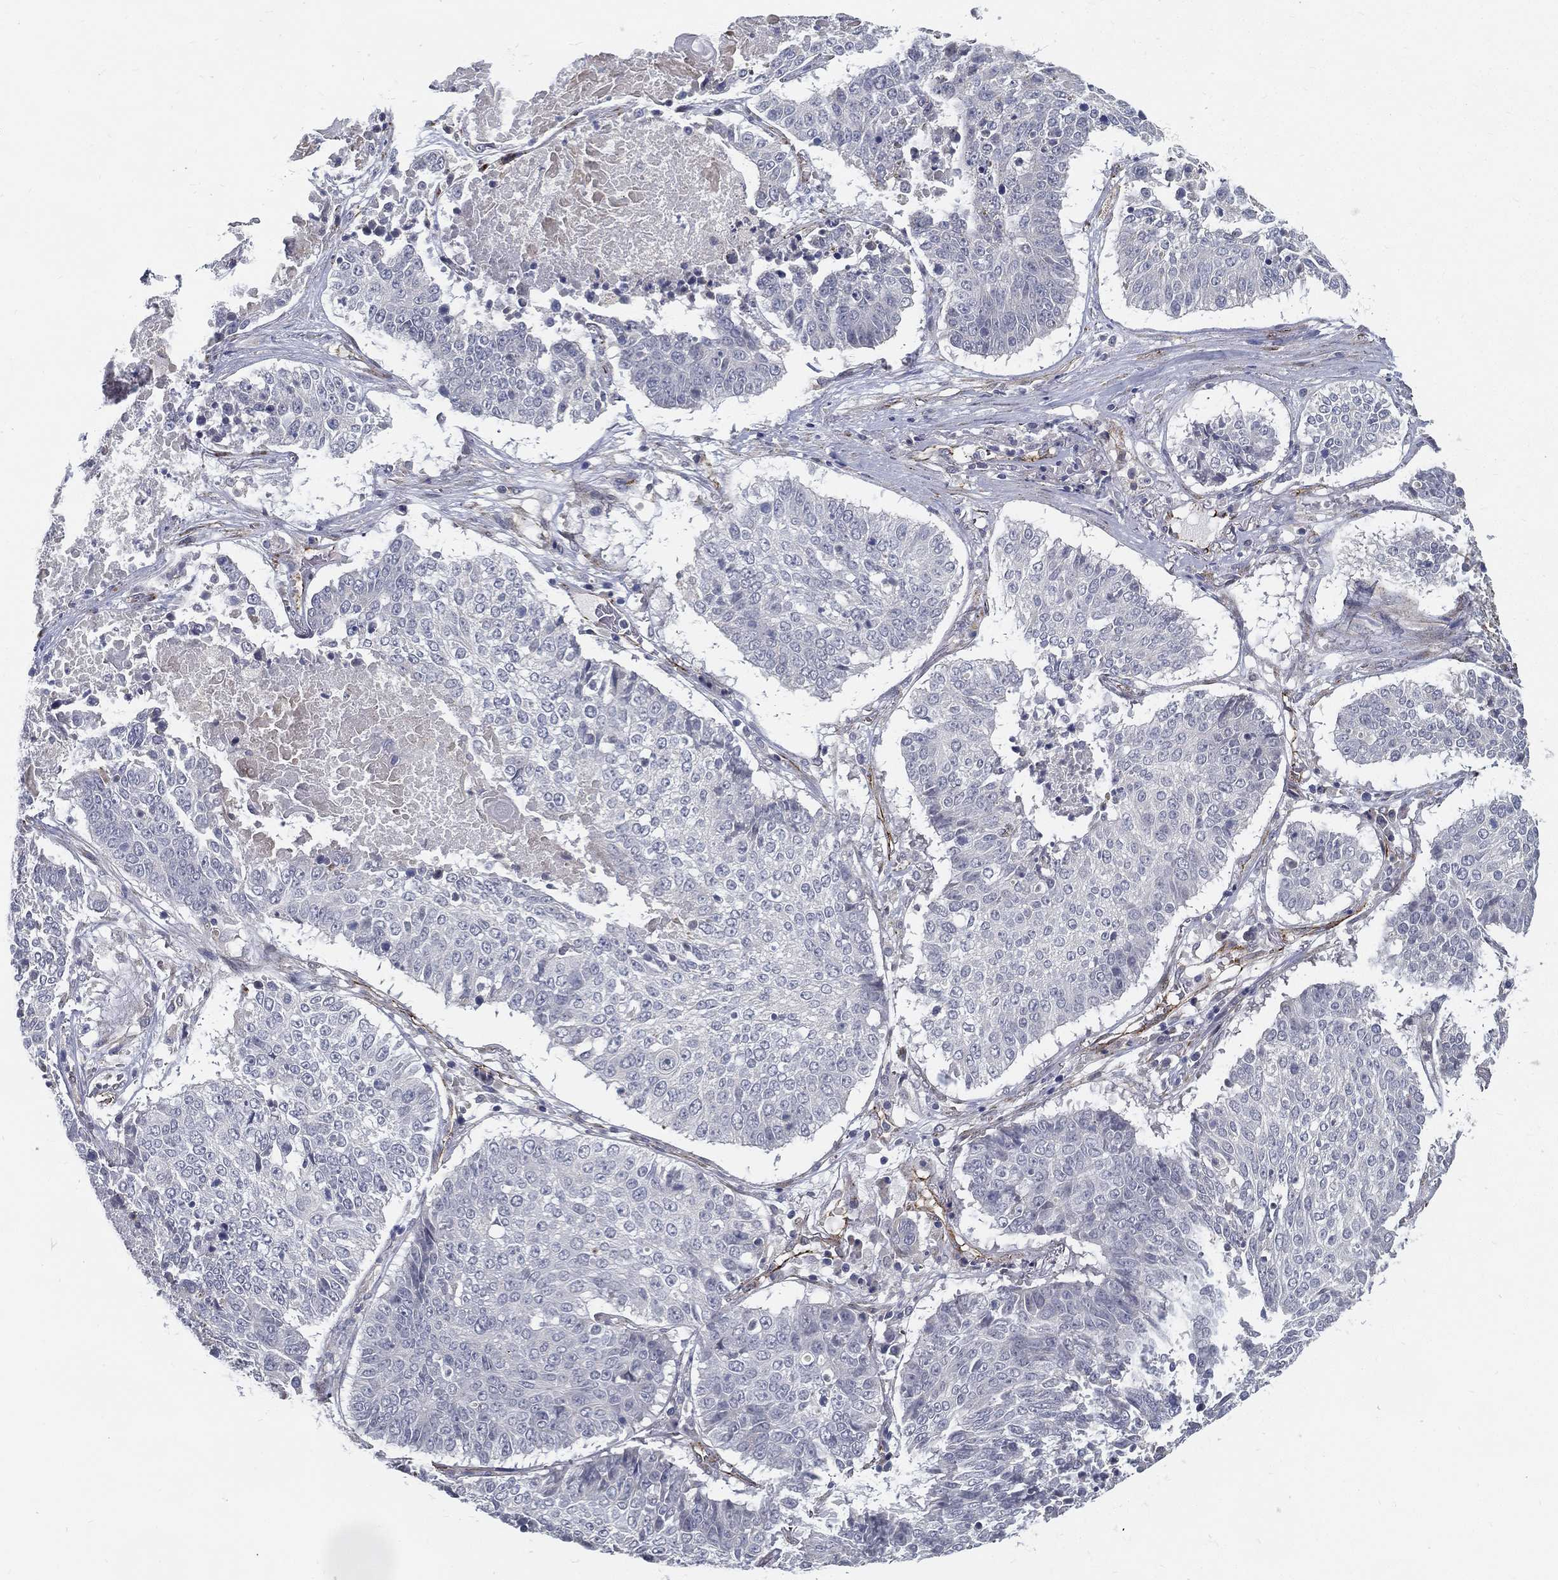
{"staining": {"intensity": "negative", "quantity": "none", "location": "none"}, "tissue": "lung cancer", "cell_type": "Tumor cells", "image_type": "cancer", "snomed": [{"axis": "morphology", "description": "Squamous cell carcinoma, NOS"}, {"axis": "topography", "description": "Lung"}], "caption": "High power microscopy image of an IHC histopathology image of squamous cell carcinoma (lung), revealing no significant positivity in tumor cells.", "gene": "LRRC56", "patient": {"sex": "male", "age": 64}}